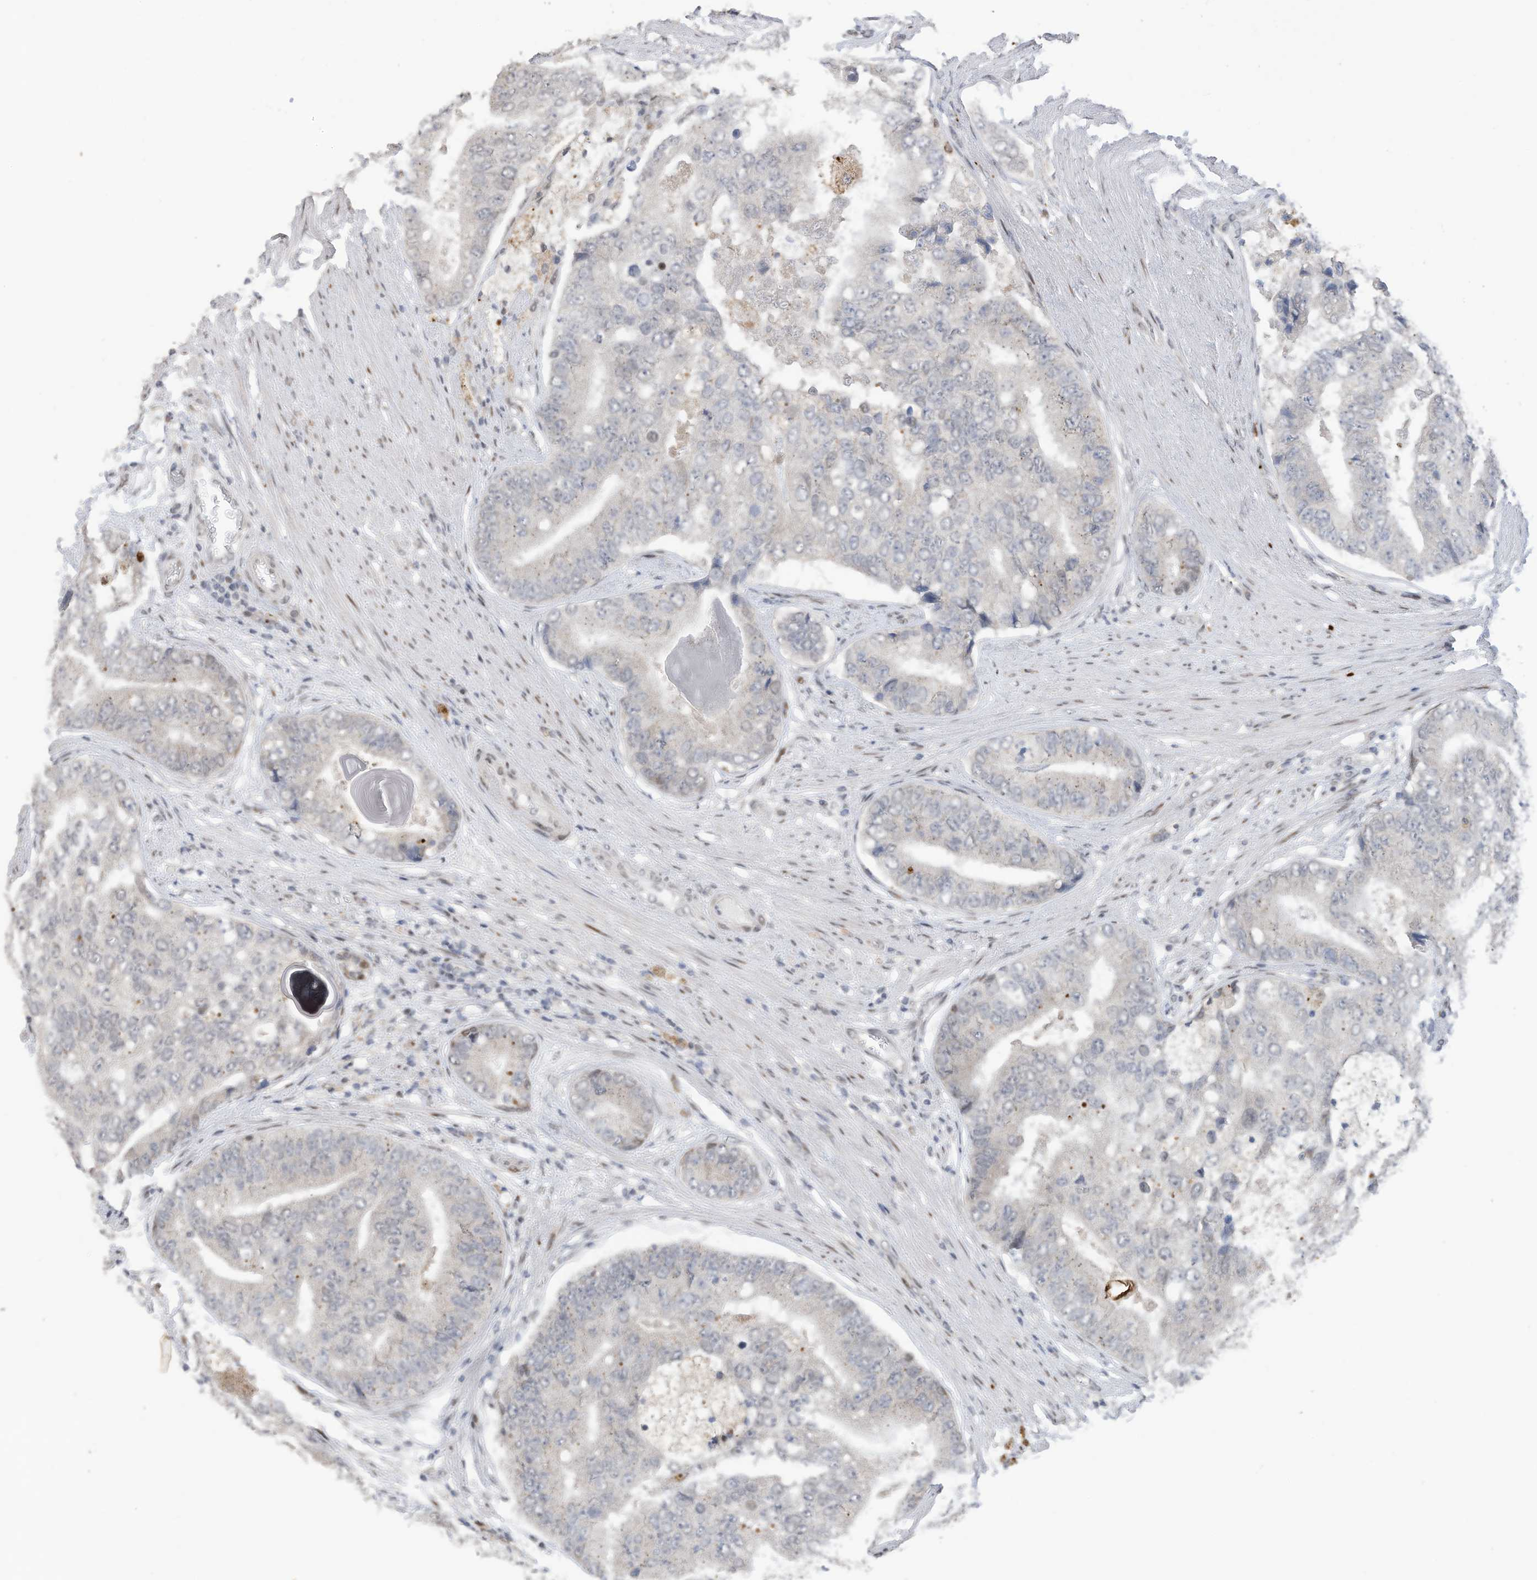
{"staining": {"intensity": "negative", "quantity": "none", "location": "none"}, "tissue": "prostate cancer", "cell_type": "Tumor cells", "image_type": "cancer", "snomed": [{"axis": "morphology", "description": "Adenocarcinoma, High grade"}, {"axis": "topography", "description": "Prostate"}], "caption": "Immunohistochemistry (IHC) photomicrograph of human prostate adenocarcinoma (high-grade) stained for a protein (brown), which reveals no positivity in tumor cells. Nuclei are stained in blue.", "gene": "RABL3", "patient": {"sex": "male", "age": 70}}